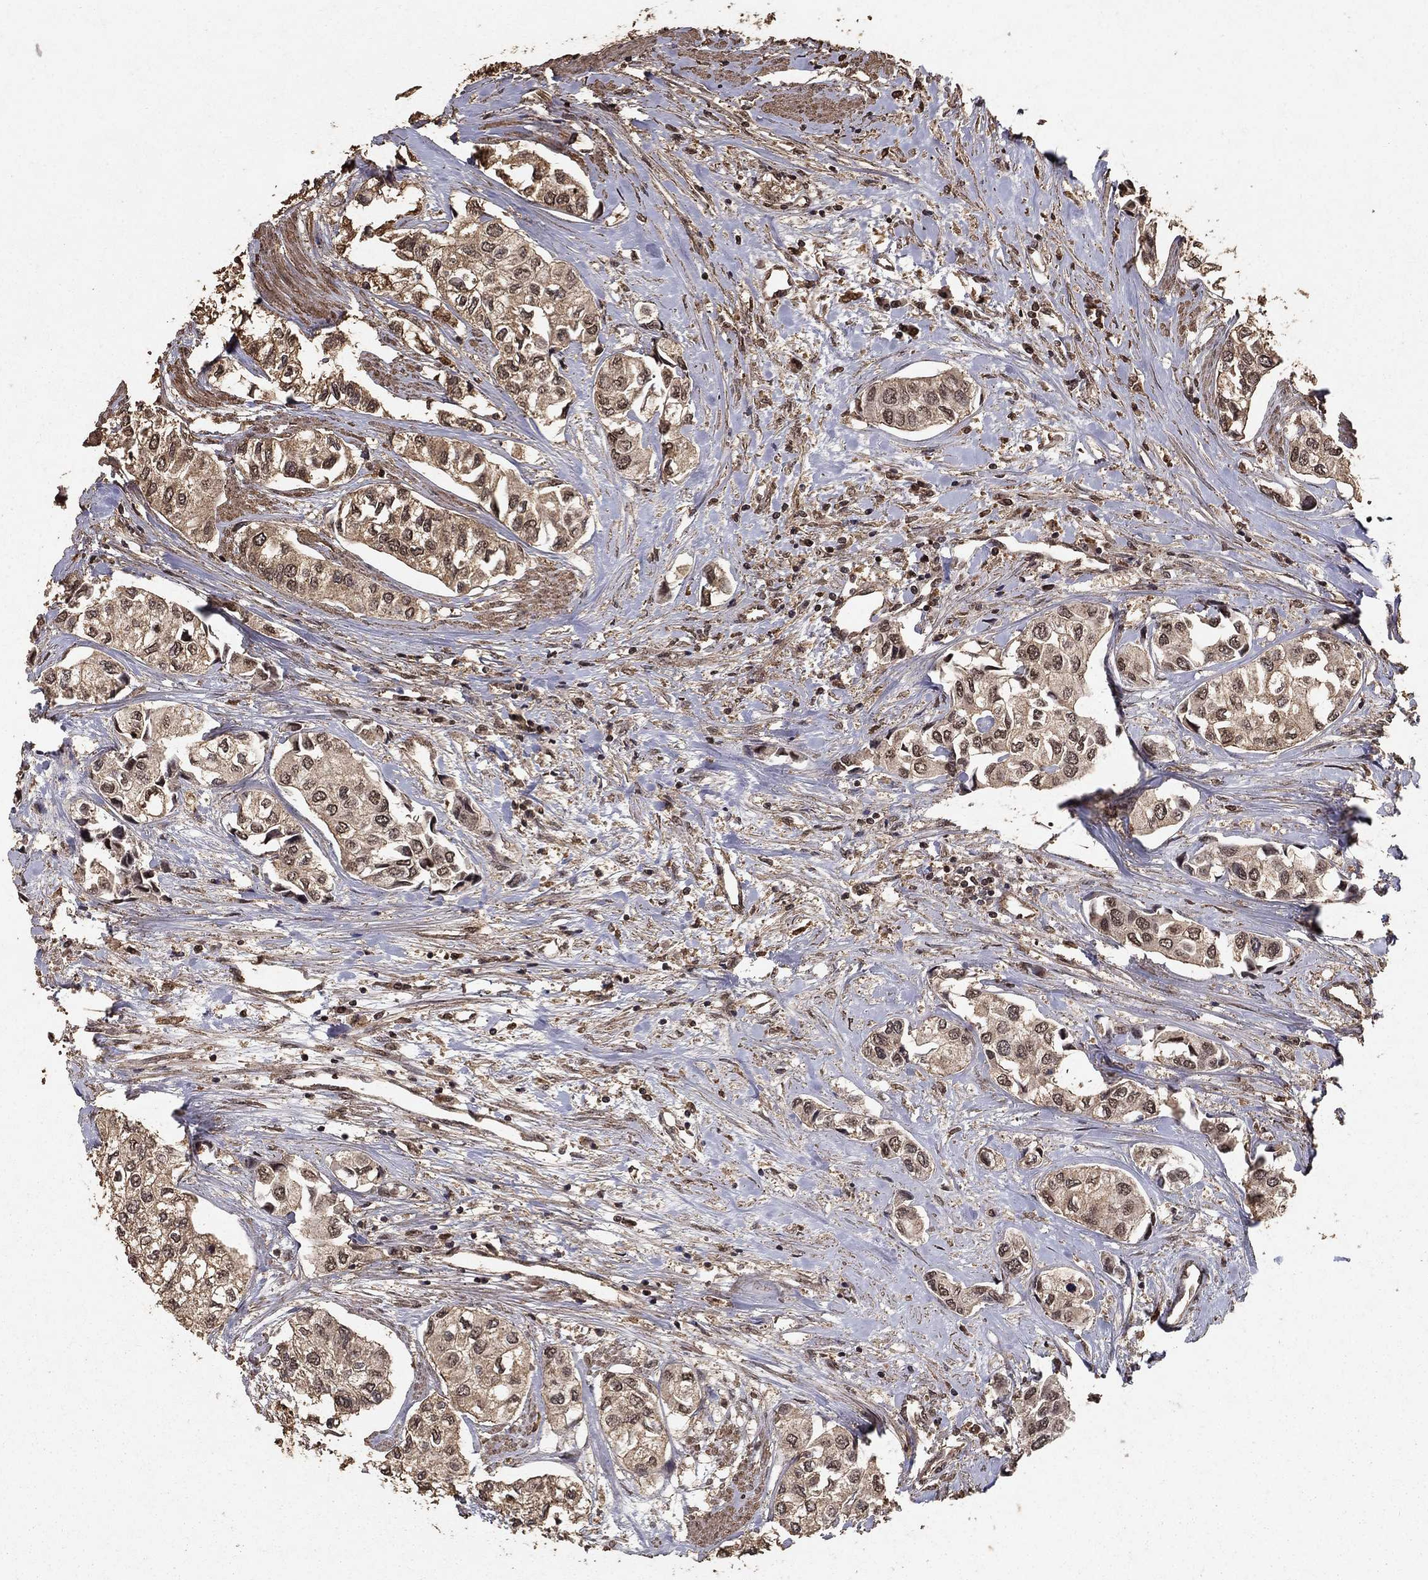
{"staining": {"intensity": "weak", "quantity": "25%-75%", "location": "cytoplasmic/membranous,nuclear"}, "tissue": "urothelial cancer", "cell_type": "Tumor cells", "image_type": "cancer", "snomed": [{"axis": "morphology", "description": "Urothelial carcinoma, High grade"}, {"axis": "topography", "description": "Urinary bladder"}], "caption": "About 25%-75% of tumor cells in urothelial cancer demonstrate weak cytoplasmic/membranous and nuclear protein staining as visualized by brown immunohistochemical staining.", "gene": "PRDM1", "patient": {"sex": "male", "age": 73}}